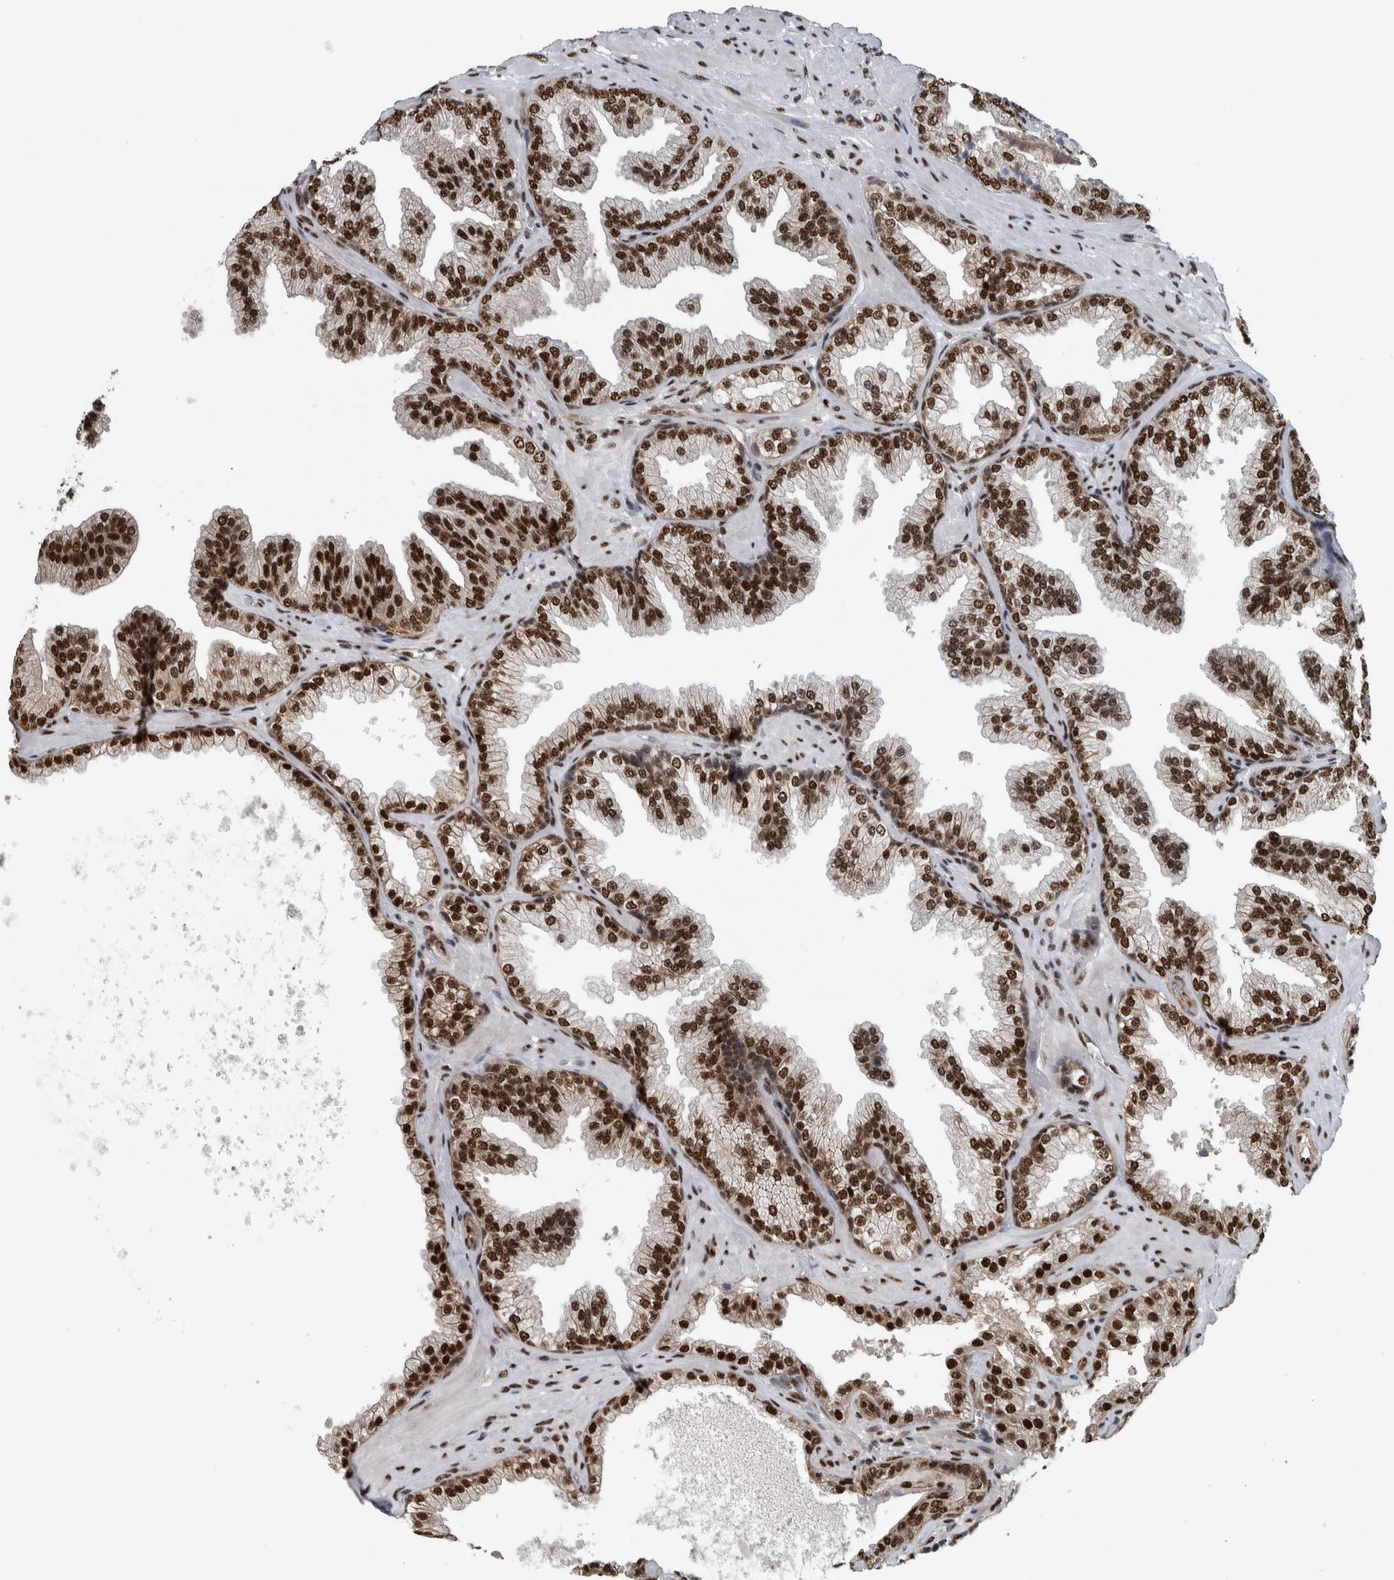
{"staining": {"intensity": "strong", "quantity": ">75%", "location": "nuclear"}, "tissue": "prostate cancer", "cell_type": "Tumor cells", "image_type": "cancer", "snomed": [{"axis": "morphology", "description": "Adenocarcinoma, Low grade"}, {"axis": "topography", "description": "Prostate"}], "caption": "An immunohistochemistry histopathology image of tumor tissue is shown. Protein staining in brown highlights strong nuclear positivity in prostate cancer (low-grade adenocarcinoma) within tumor cells.", "gene": "FAM135B", "patient": {"sex": "male", "age": 62}}